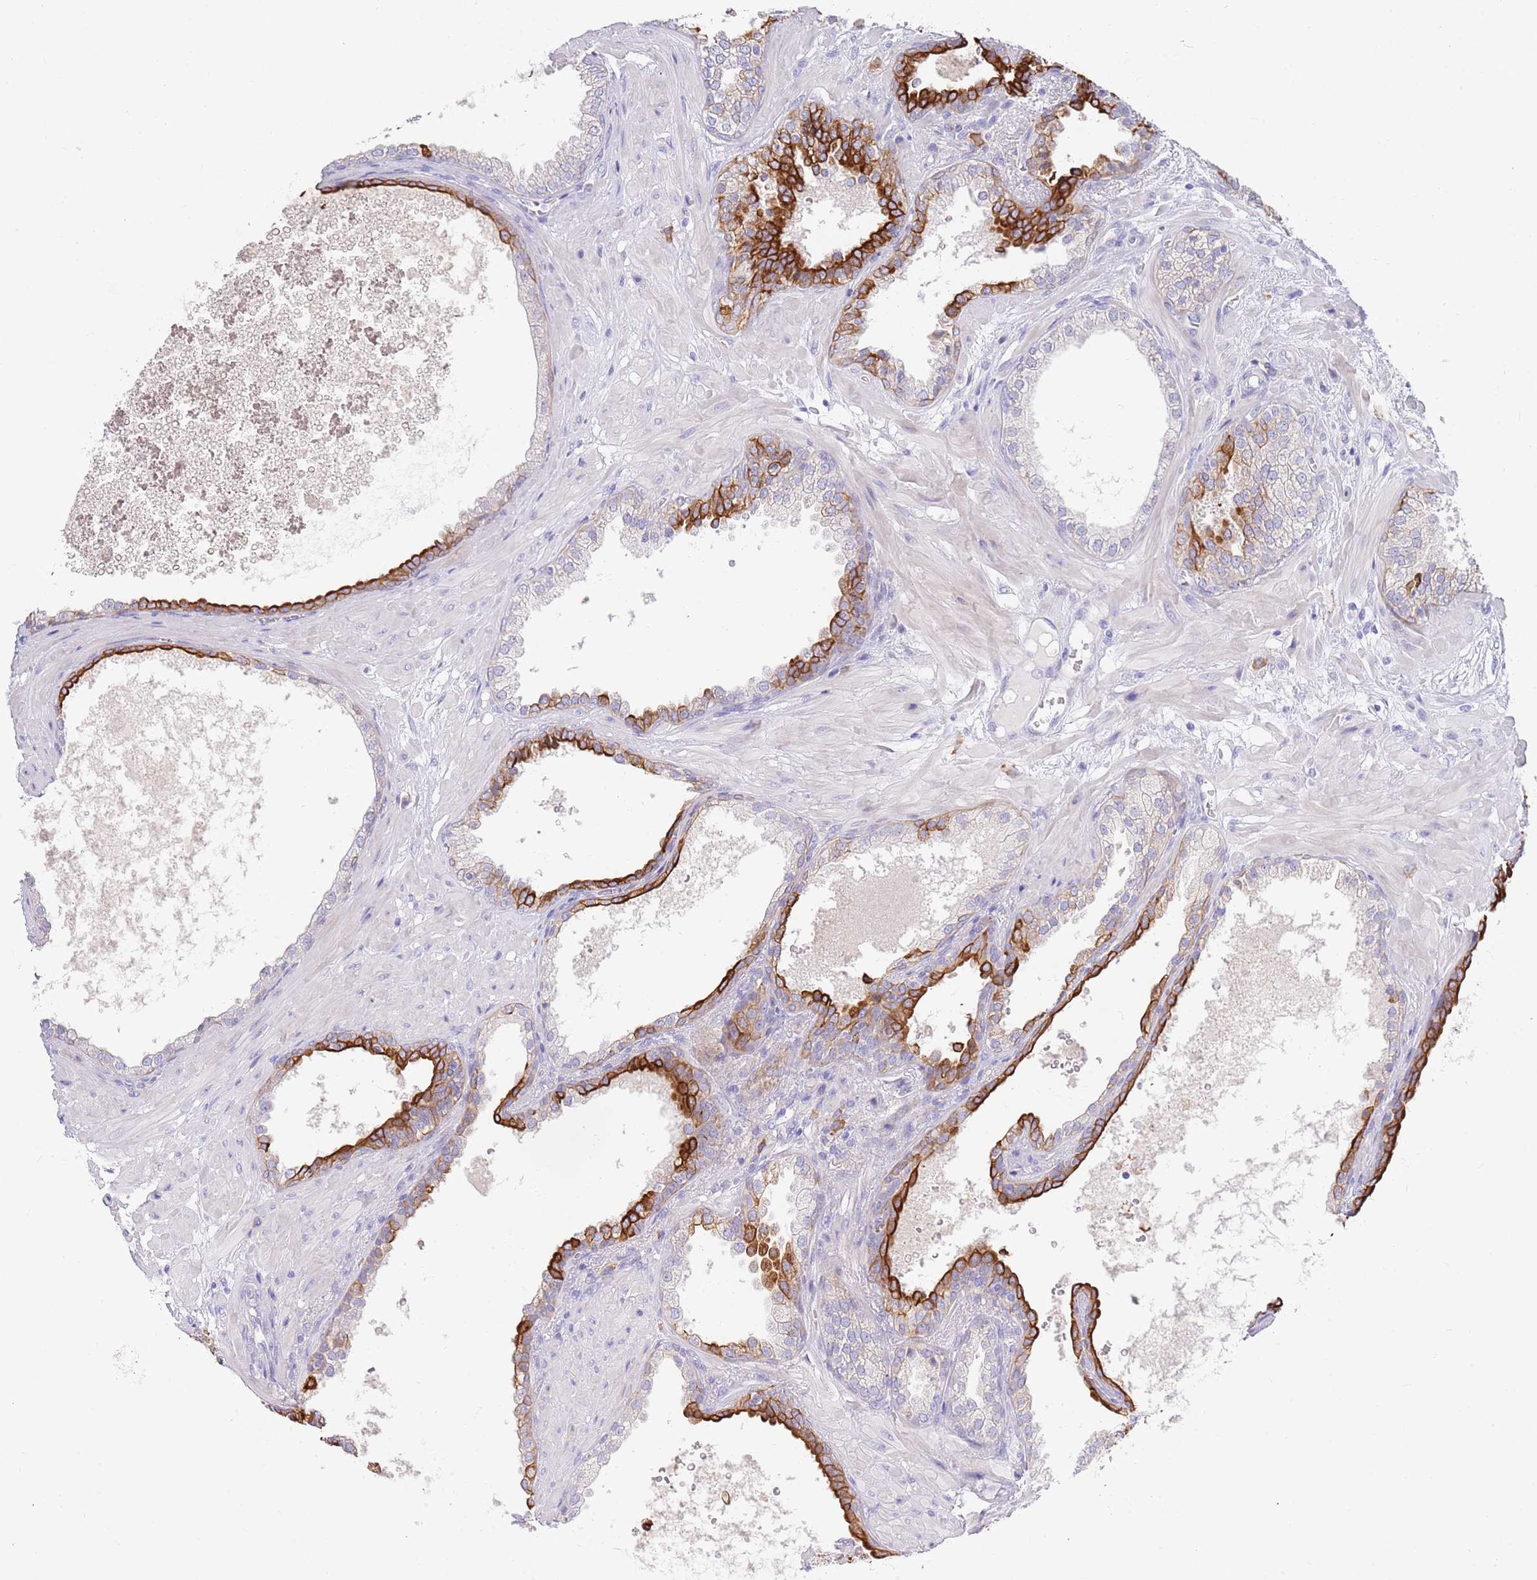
{"staining": {"intensity": "strong", "quantity": "<25%", "location": "cytoplasmic/membranous"}, "tissue": "prostate cancer", "cell_type": "Tumor cells", "image_type": "cancer", "snomed": [{"axis": "morphology", "description": "Adenocarcinoma, High grade"}, {"axis": "topography", "description": "Prostate"}], "caption": "A brown stain highlights strong cytoplasmic/membranous expression of a protein in prostate adenocarcinoma (high-grade) tumor cells. (Stains: DAB in brown, nuclei in blue, Microscopy: brightfield microscopy at high magnification).", "gene": "CCDC149", "patient": {"sex": "male", "age": 71}}